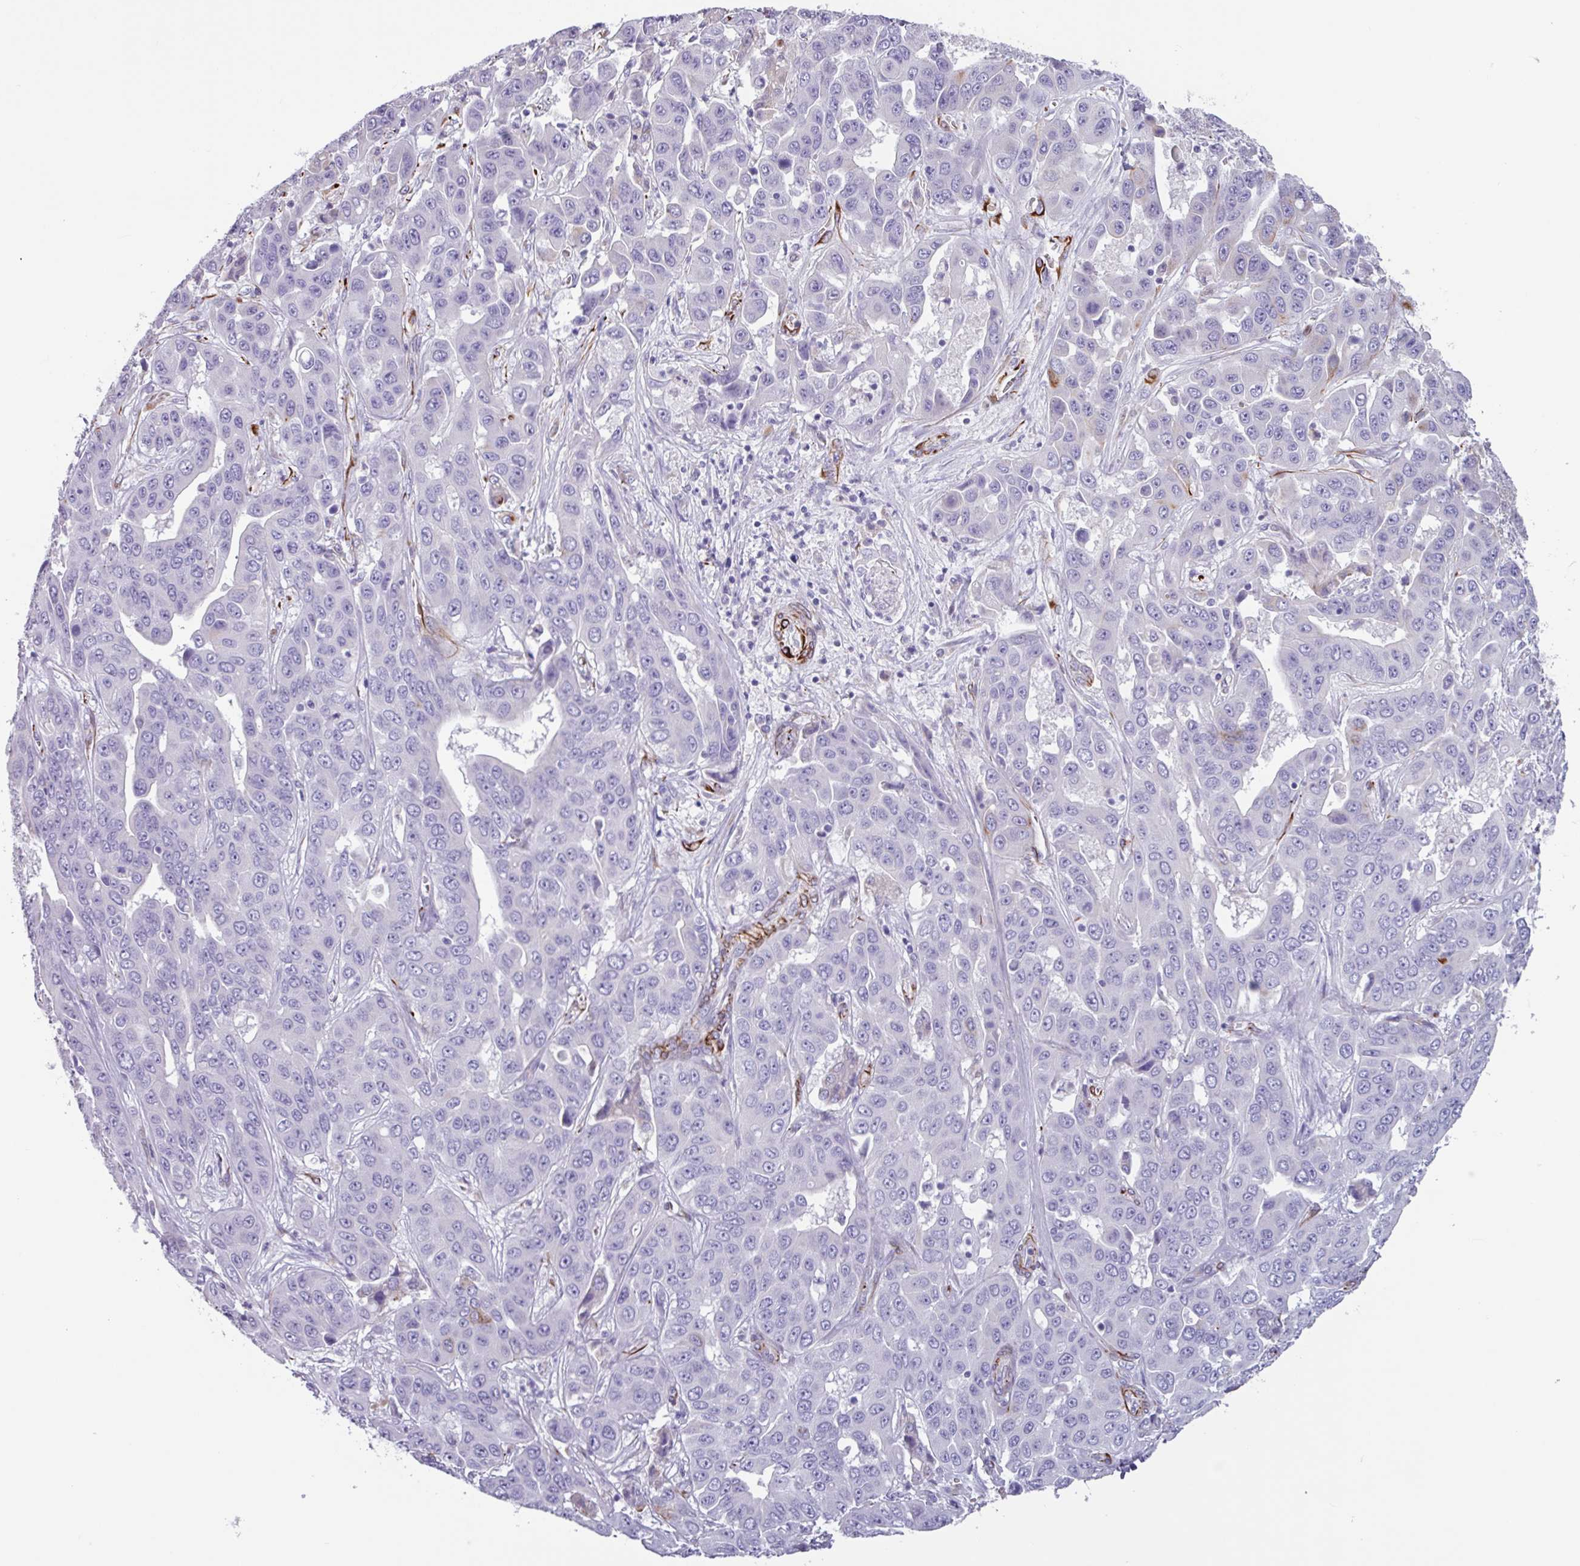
{"staining": {"intensity": "negative", "quantity": "none", "location": "none"}, "tissue": "liver cancer", "cell_type": "Tumor cells", "image_type": "cancer", "snomed": [{"axis": "morphology", "description": "Cholangiocarcinoma"}, {"axis": "topography", "description": "Liver"}], "caption": "This micrograph is of liver cancer (cholangiocarcinoma) stained with immunohistochemistry (IHC) to label a protein in brown with the nuclei are counter-stained blue. There is no staining in tumor cells.", "gene": "BTD", "patient": {"sex": "female", "age": 52}}